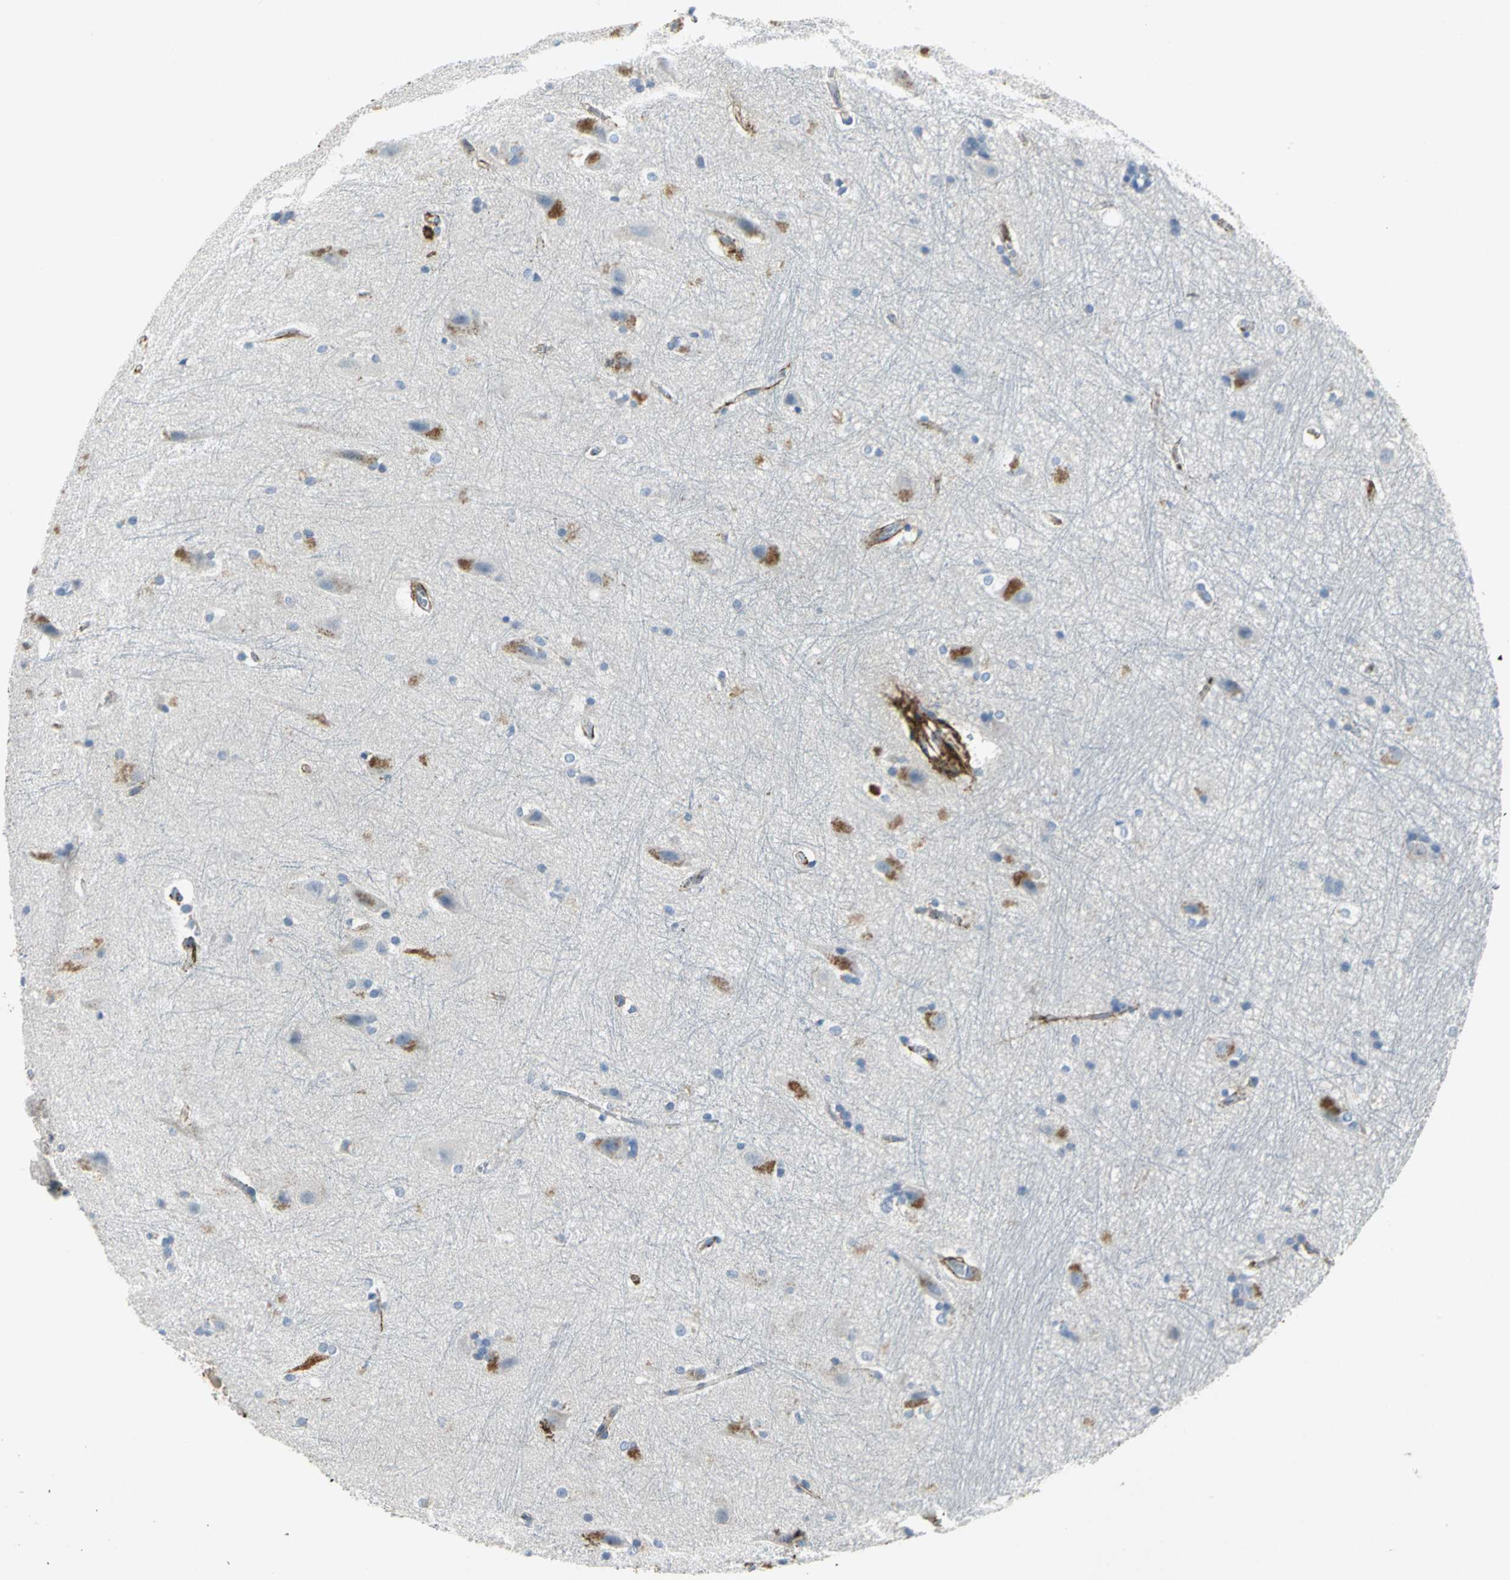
{"staining": {"intensity": "strong", "quantity": "<25%", "location": "cytoplasmic/membranous"}, "tissue": "hippocampus", "cell_type": "Glial cells", "image_type": "normal", "snomed": [{"axis": "morphology", "description": "Normal tissue, NOS"}, {"axis": "topography", "description": "Hippocampus"}], "caption": "This image reveals immunohistochemistry (IHC) staining of unremarkable human hippocampus, with medium strong cytoplasmic/membranous expression in about <25% of glial cells.", "gene": "EFNB3", "patient": {"sex": "female", "age": 19}}